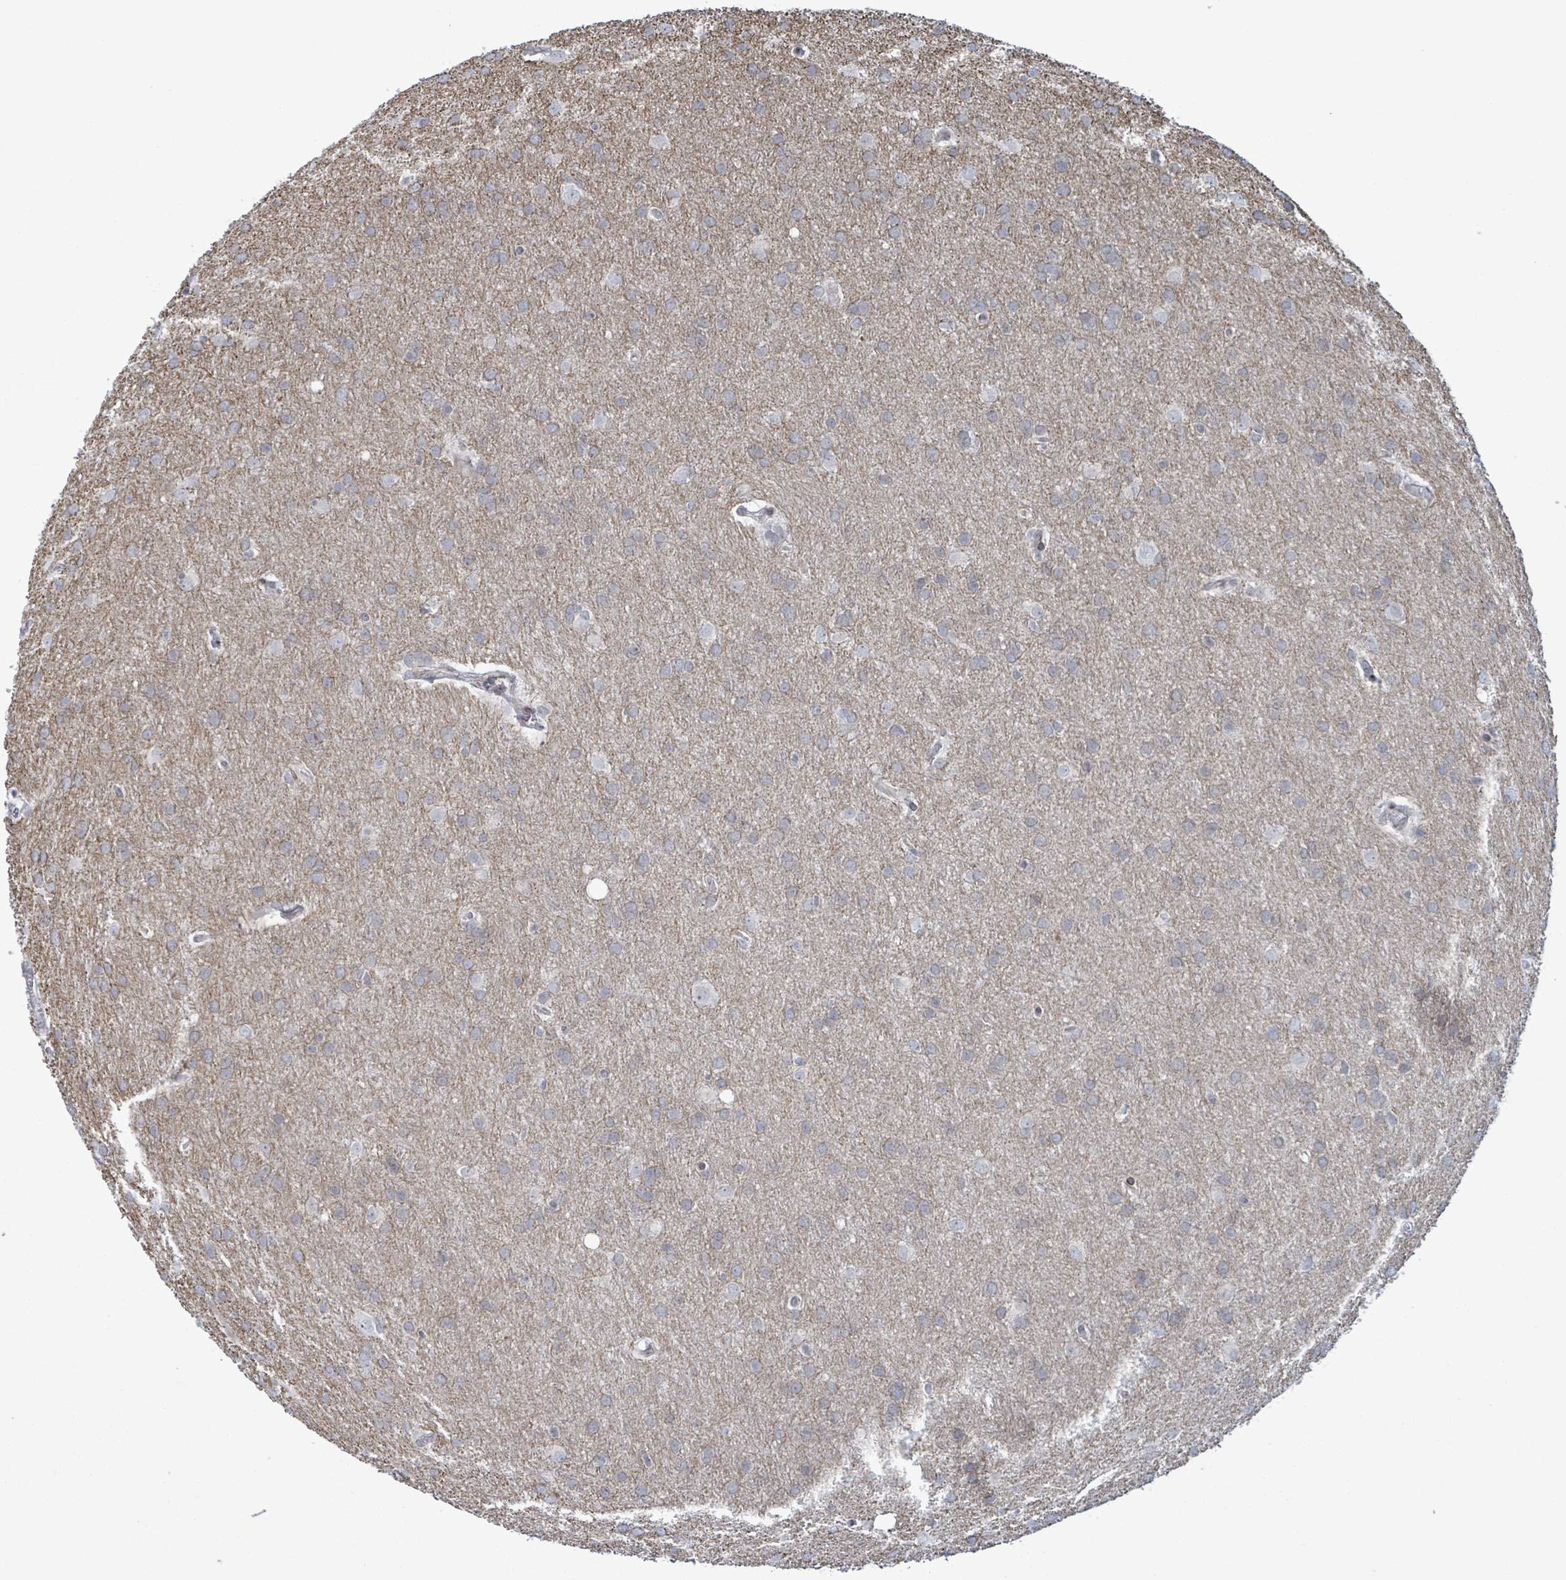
{"staining": {"intensity": "weak", "quantity": "25%-75%", "location": "cytoplasmic/membranous"}, "tissue": "glioma", "cell_type": "Tumor cells", "image_type": "cancer", "snomed": [{"axis": "morphology", "description": "Glioma, malignant, Low grade"}, {"axis": "topography", "description": "Brain"}], "caption": "An image showing weak cytoplasmic/membranous positivity in about 25%-75% of tumor cells in low-grade glioma (malignant), as visualized by brown immunohistochemical staining.", "gene": "FNDC4", "patient": {"sex": "female", "age": 32}}